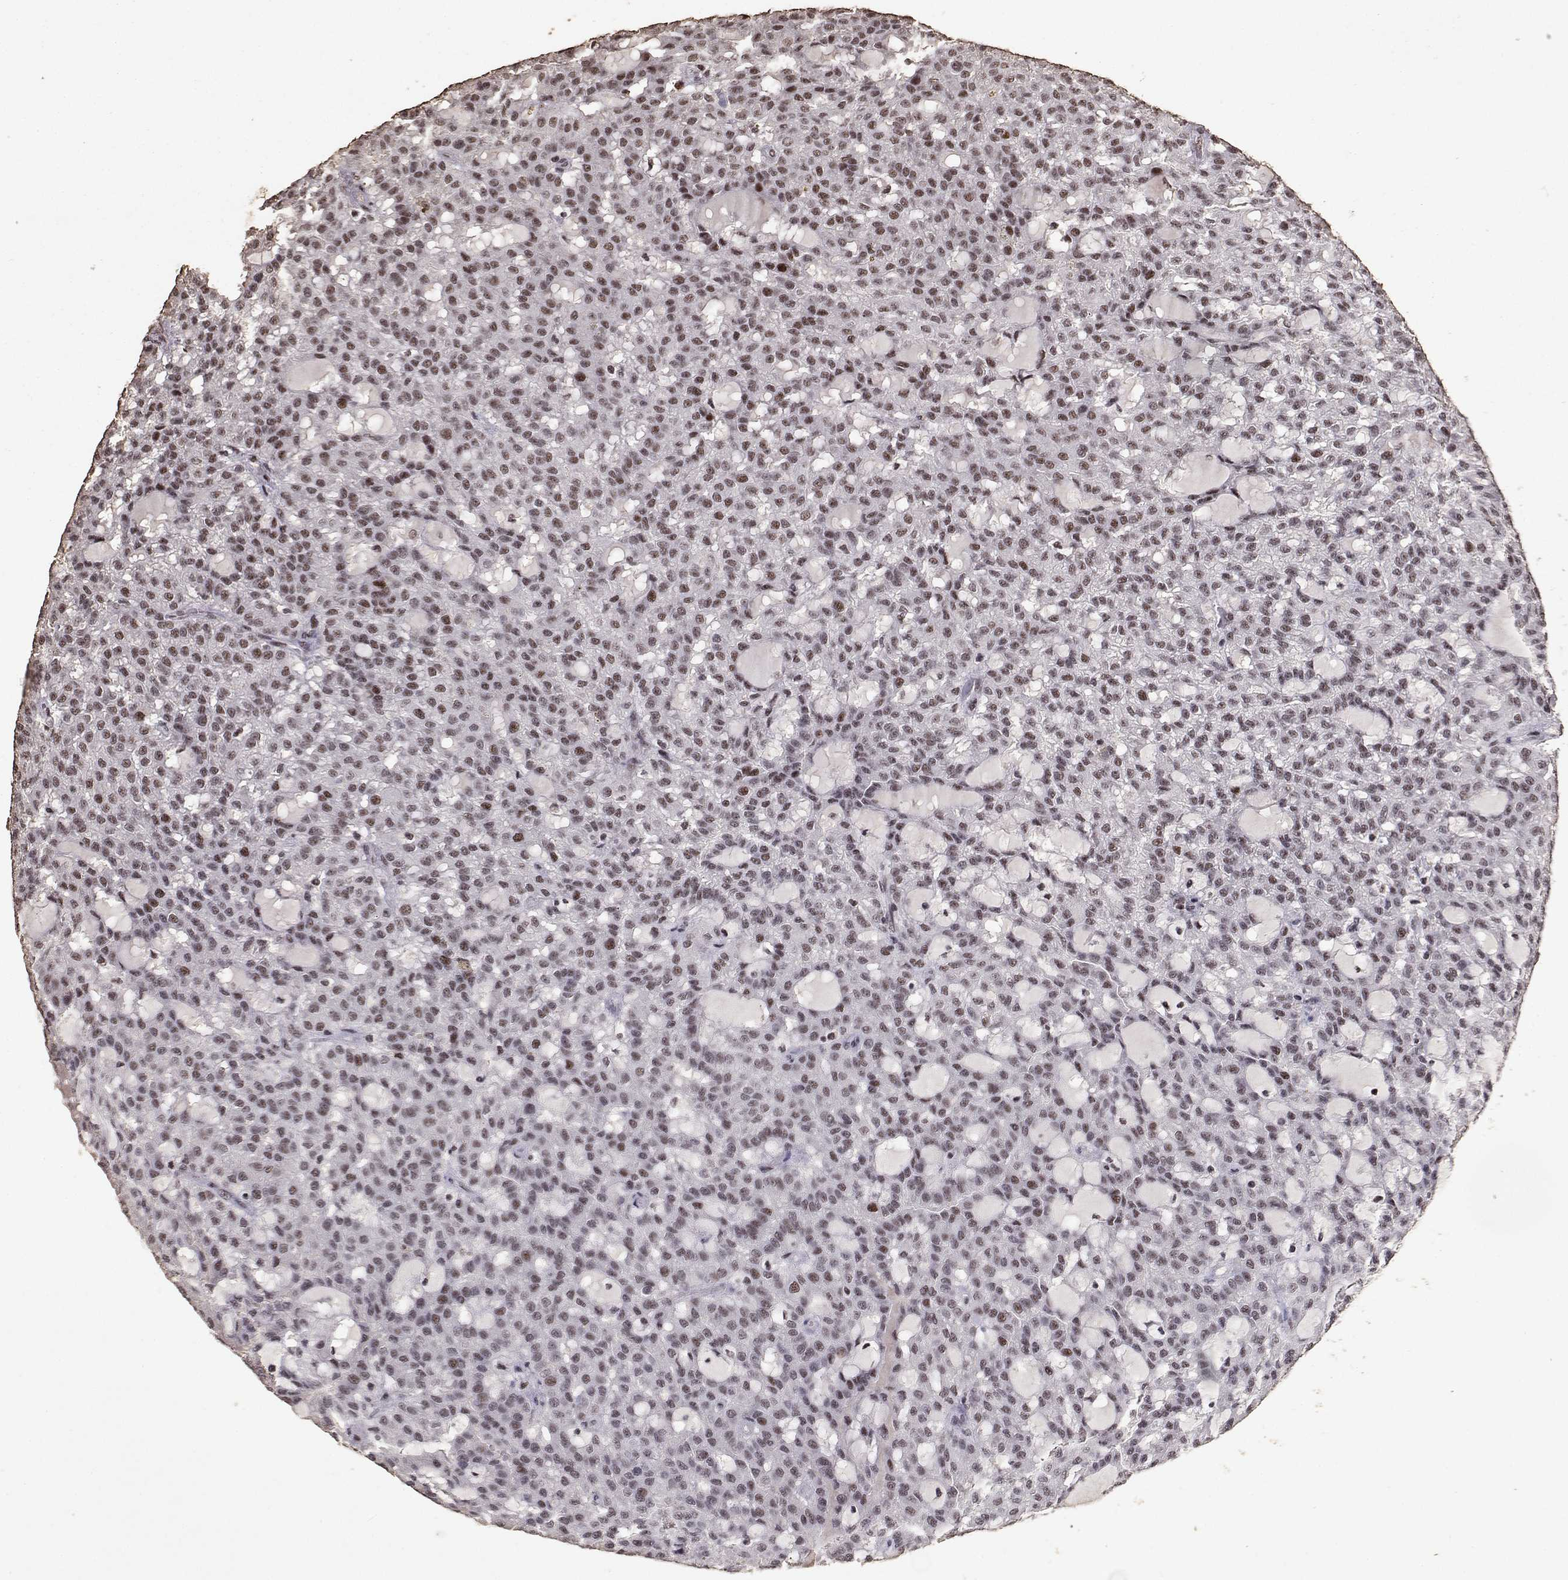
{"staining": {"intensity": "moderate", "quantity": ">75%", "location": "nuclear"}, "tissue": "renal cancer", "cell_type": "Tumor cells", "image_type": "cancer", "snomed": [{"axis": "morphology", "description": "Adenocarcinoma, NOS"}, {"axis": "topography", "description": "Kidney"}], "caption": "High-power microscopy captured an immunohistochemistry histopathology image of adenocarcinoma (renal), revealing moderate nuclear expression in approximately >75% of tumor cells. (brown staining indicates protein expression, while blue staining denotes nuclei).", "gene": "TOE1", "patient": {"sex": "male", "age": 63}}